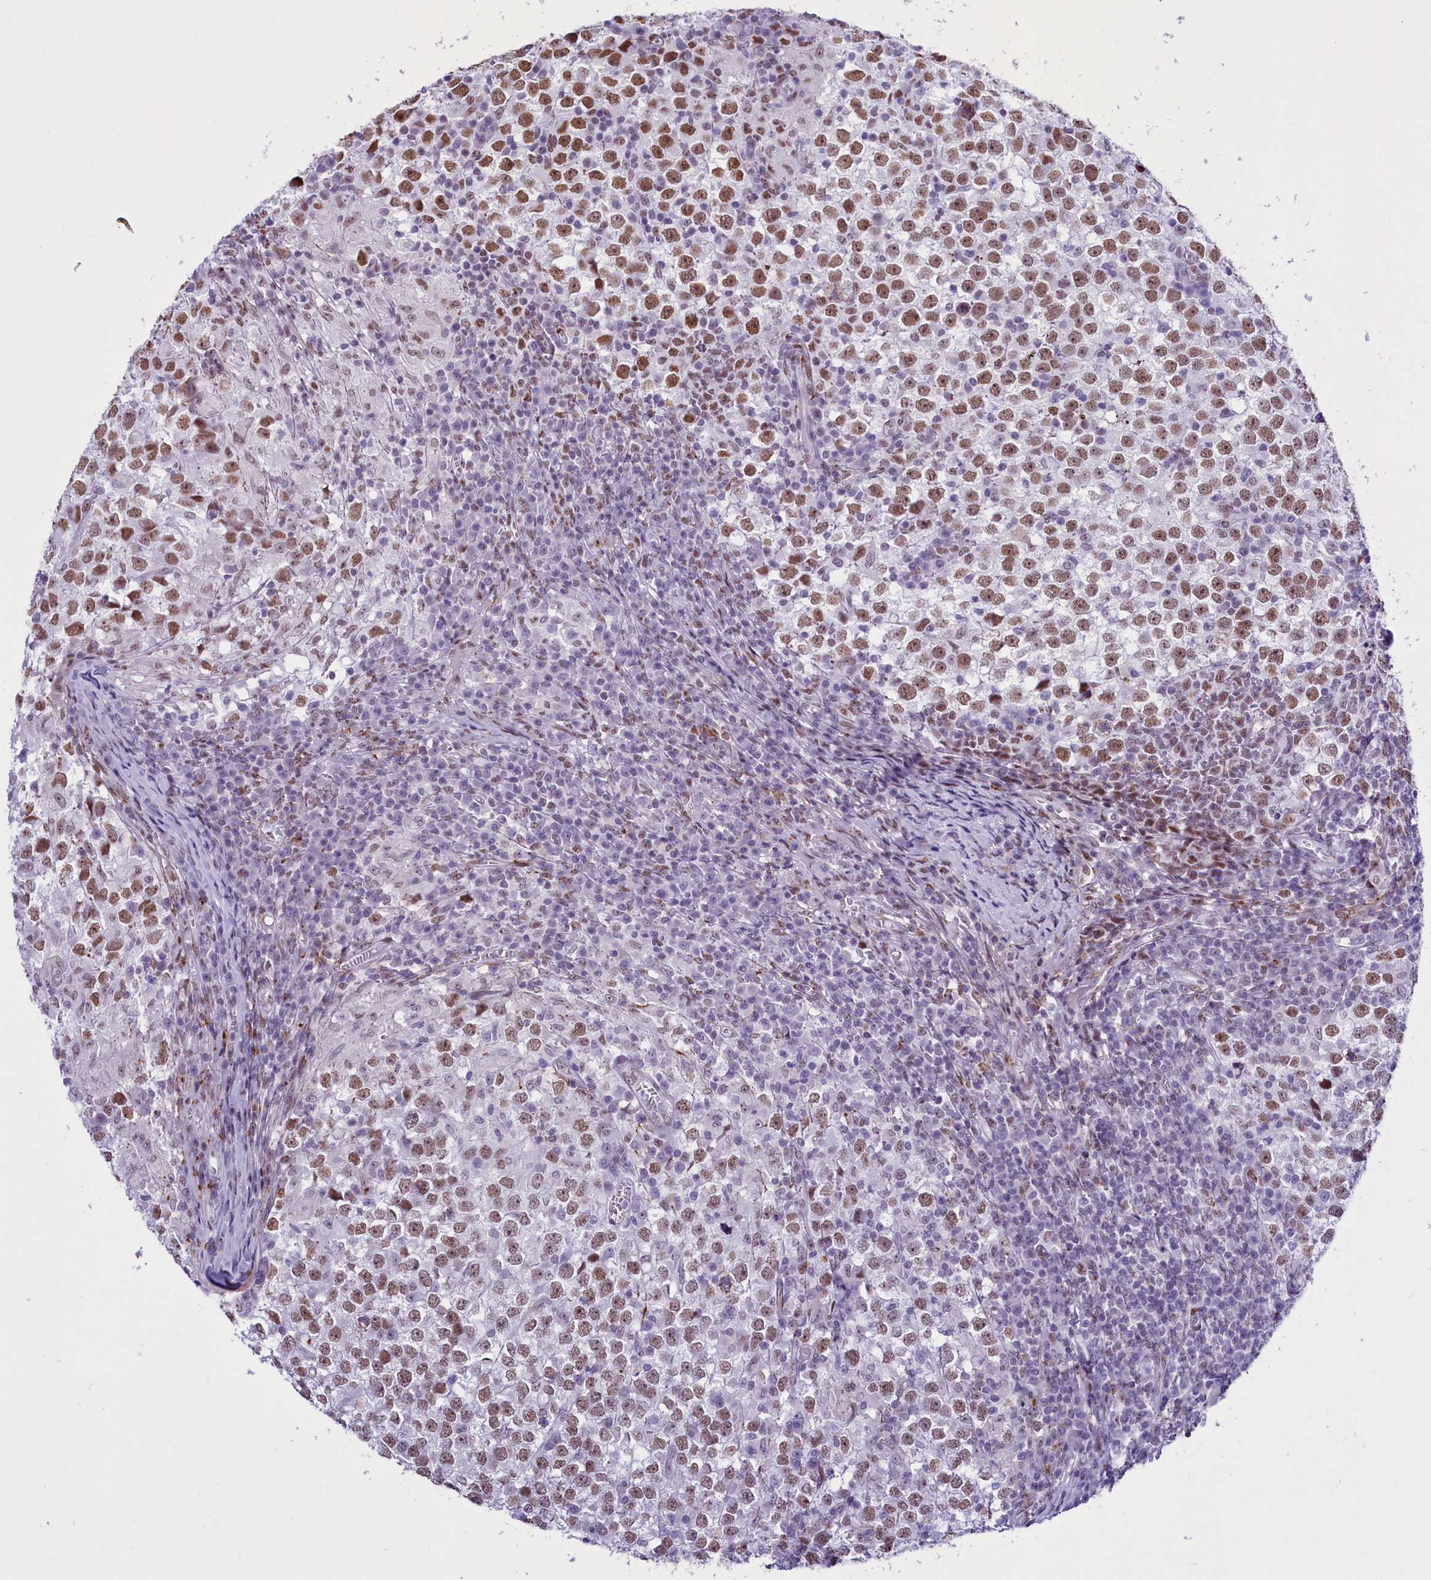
{"staining": {"intensity": "moderate", "quantity": ">75%", "location": "nuclear"}, "tissue": "testis cancer", "cell_type": "Tumor cells", "image_type": "cancer", "snomed": [{"axis": "morphology", "description": "Seminoma, NOS"}, {"axis": "topography", "description": "Testis"}], "caption": "Brown immunohistochemical staining in testis seminoma exhibits moderate nuclear staining in approximately >75% of tumor cells.", "gene": "RPS6KB1", "patient": {"sex": "male", "age": 65}}